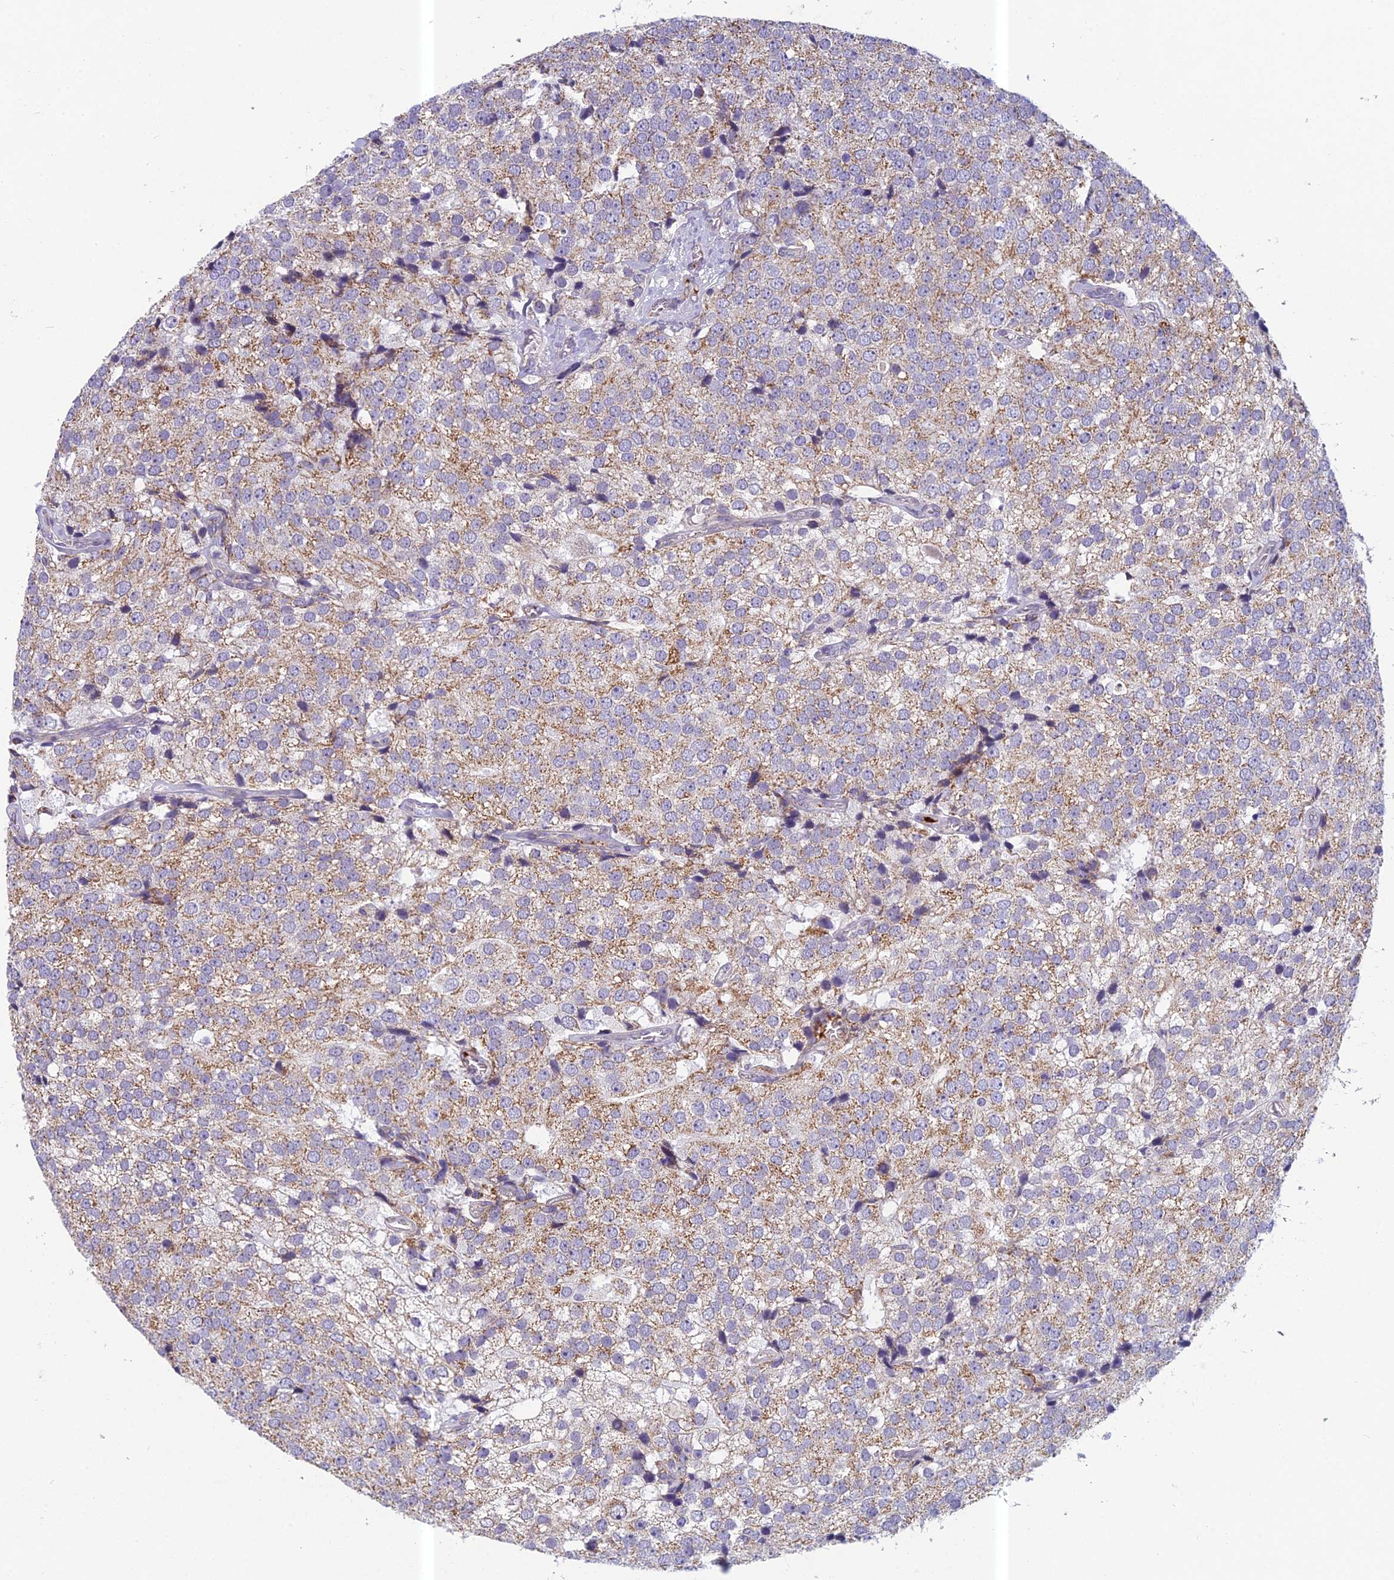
{"staining": {"intensity": "moderate", "quantity": "25%-75%", "location": "cytoplasmic/membranous"}, "tissue": "prostate cancer", "cell_type": "Tumor cells", "image_type": "cancer", "snomed": [{"axis": "morphology", "description": "Adenocarcinoma, High grade"}, {"axis": "topography", "description": "Prostate"}], "caption": "About 25%-75% of tumor cells in prostate cancer exhibit moderate cytoplasmic/membranous protein positivity as visualized by brown immunohistochemical staining.", "gene": "ENSG00000188897", "patient": {"sex": "male", "age": 49}}